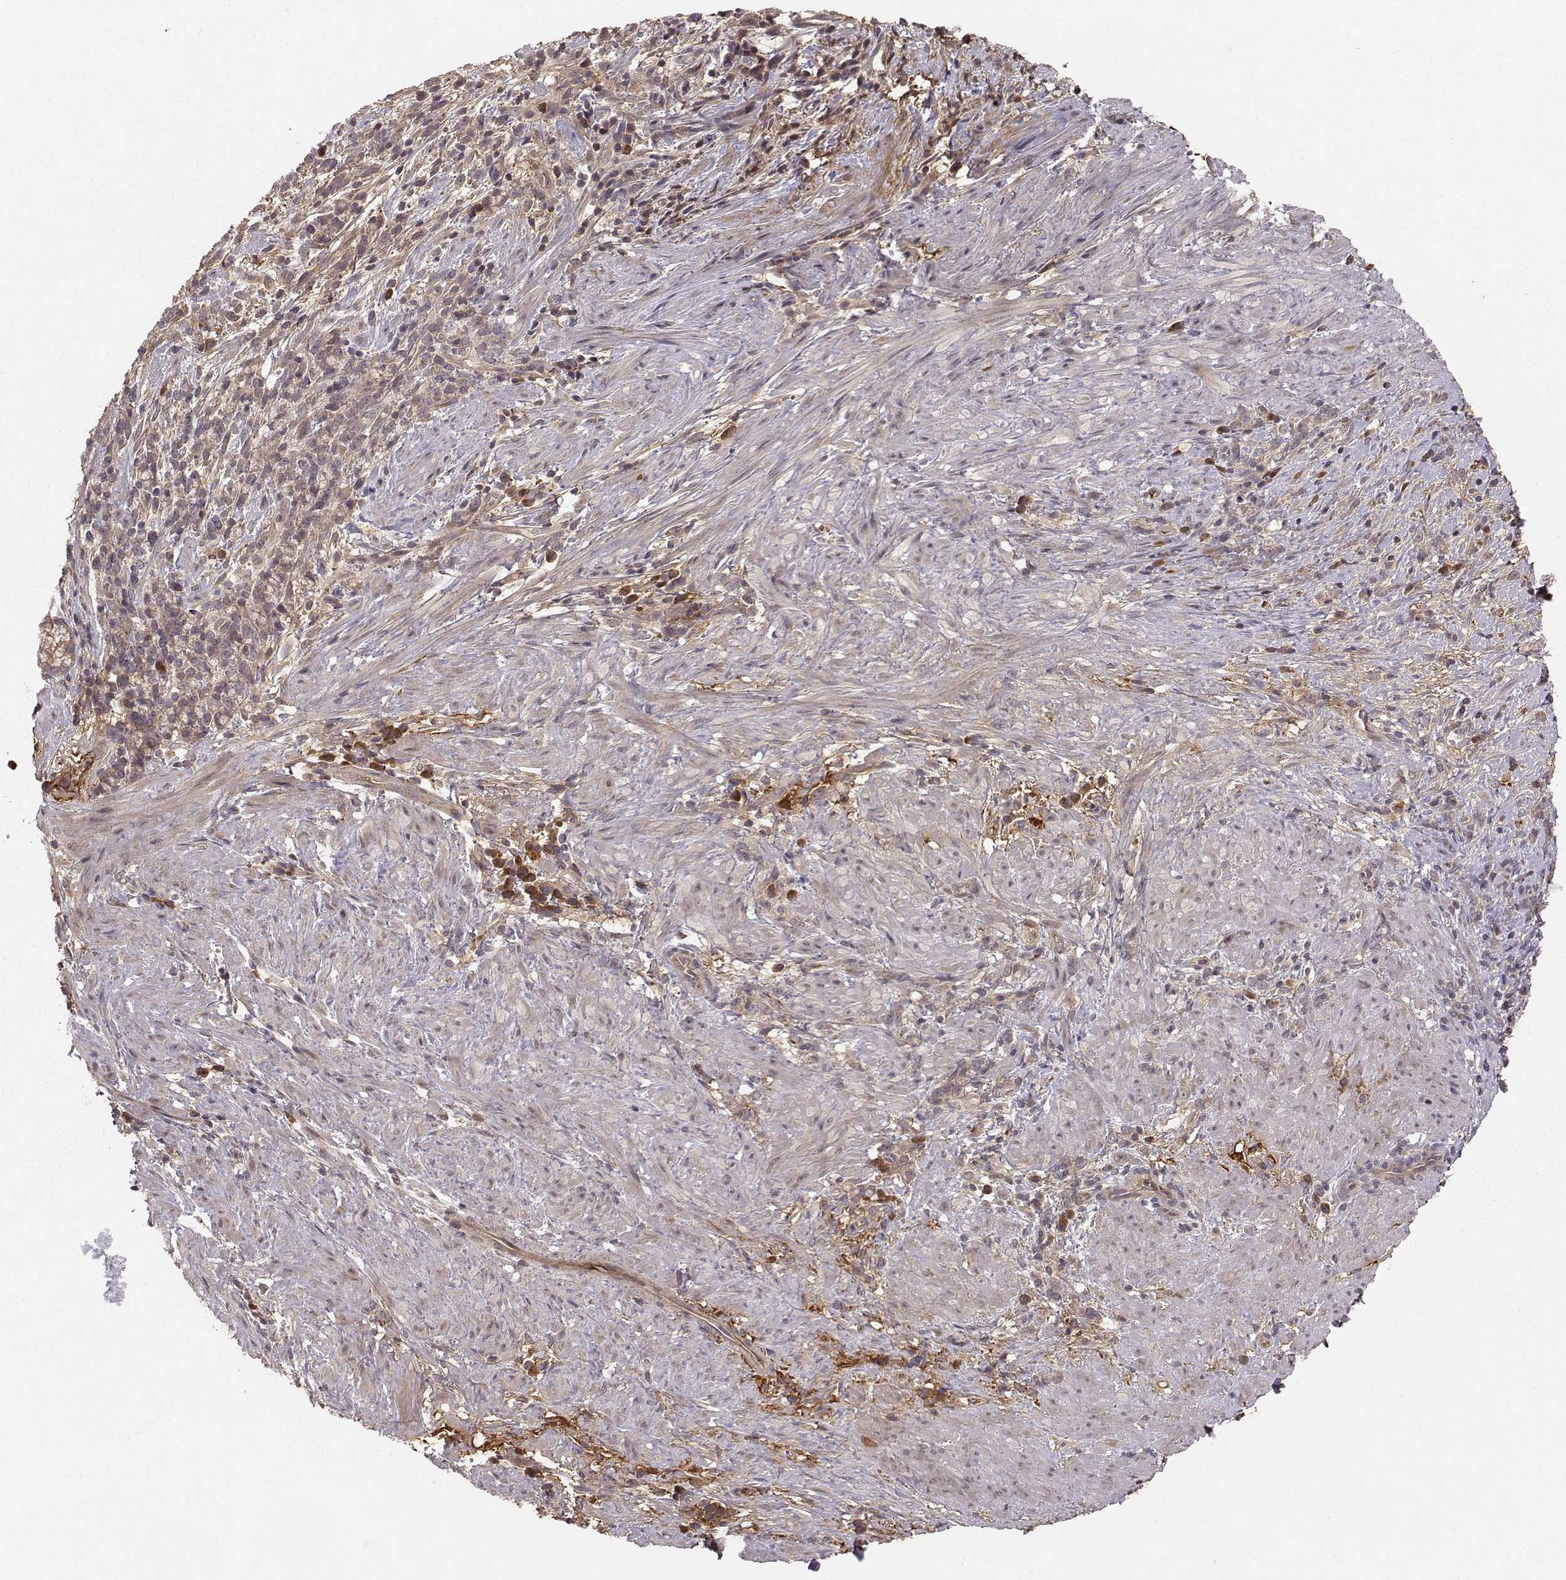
{"staining": {"intensity": "weak", "quantity": "<25%", "location": "cytoplasmic/membranous"}, "tissue": "stomach cancer", "cell_type": "Tumor cells", "image_type": "cancer", "snomed": [{"axis": "morphology", "description": "Adenocarcinoma, NOS"}, {"axis": "topography", "description": "Stomach"}], "caption": "This image is of stomach cancer stained with immunohistochemistry (IHC) to label a protein in brown with the nuclei are counter-stained blue. There is no positivity in tumor cells. The staining is performed using DAB (3,3'-diaminobenzidine) brown chromogen with nuclei counter-stained in using hematoxylin.", "gene": "WNT6", "patient": {"sex": "female", "age": 57}}